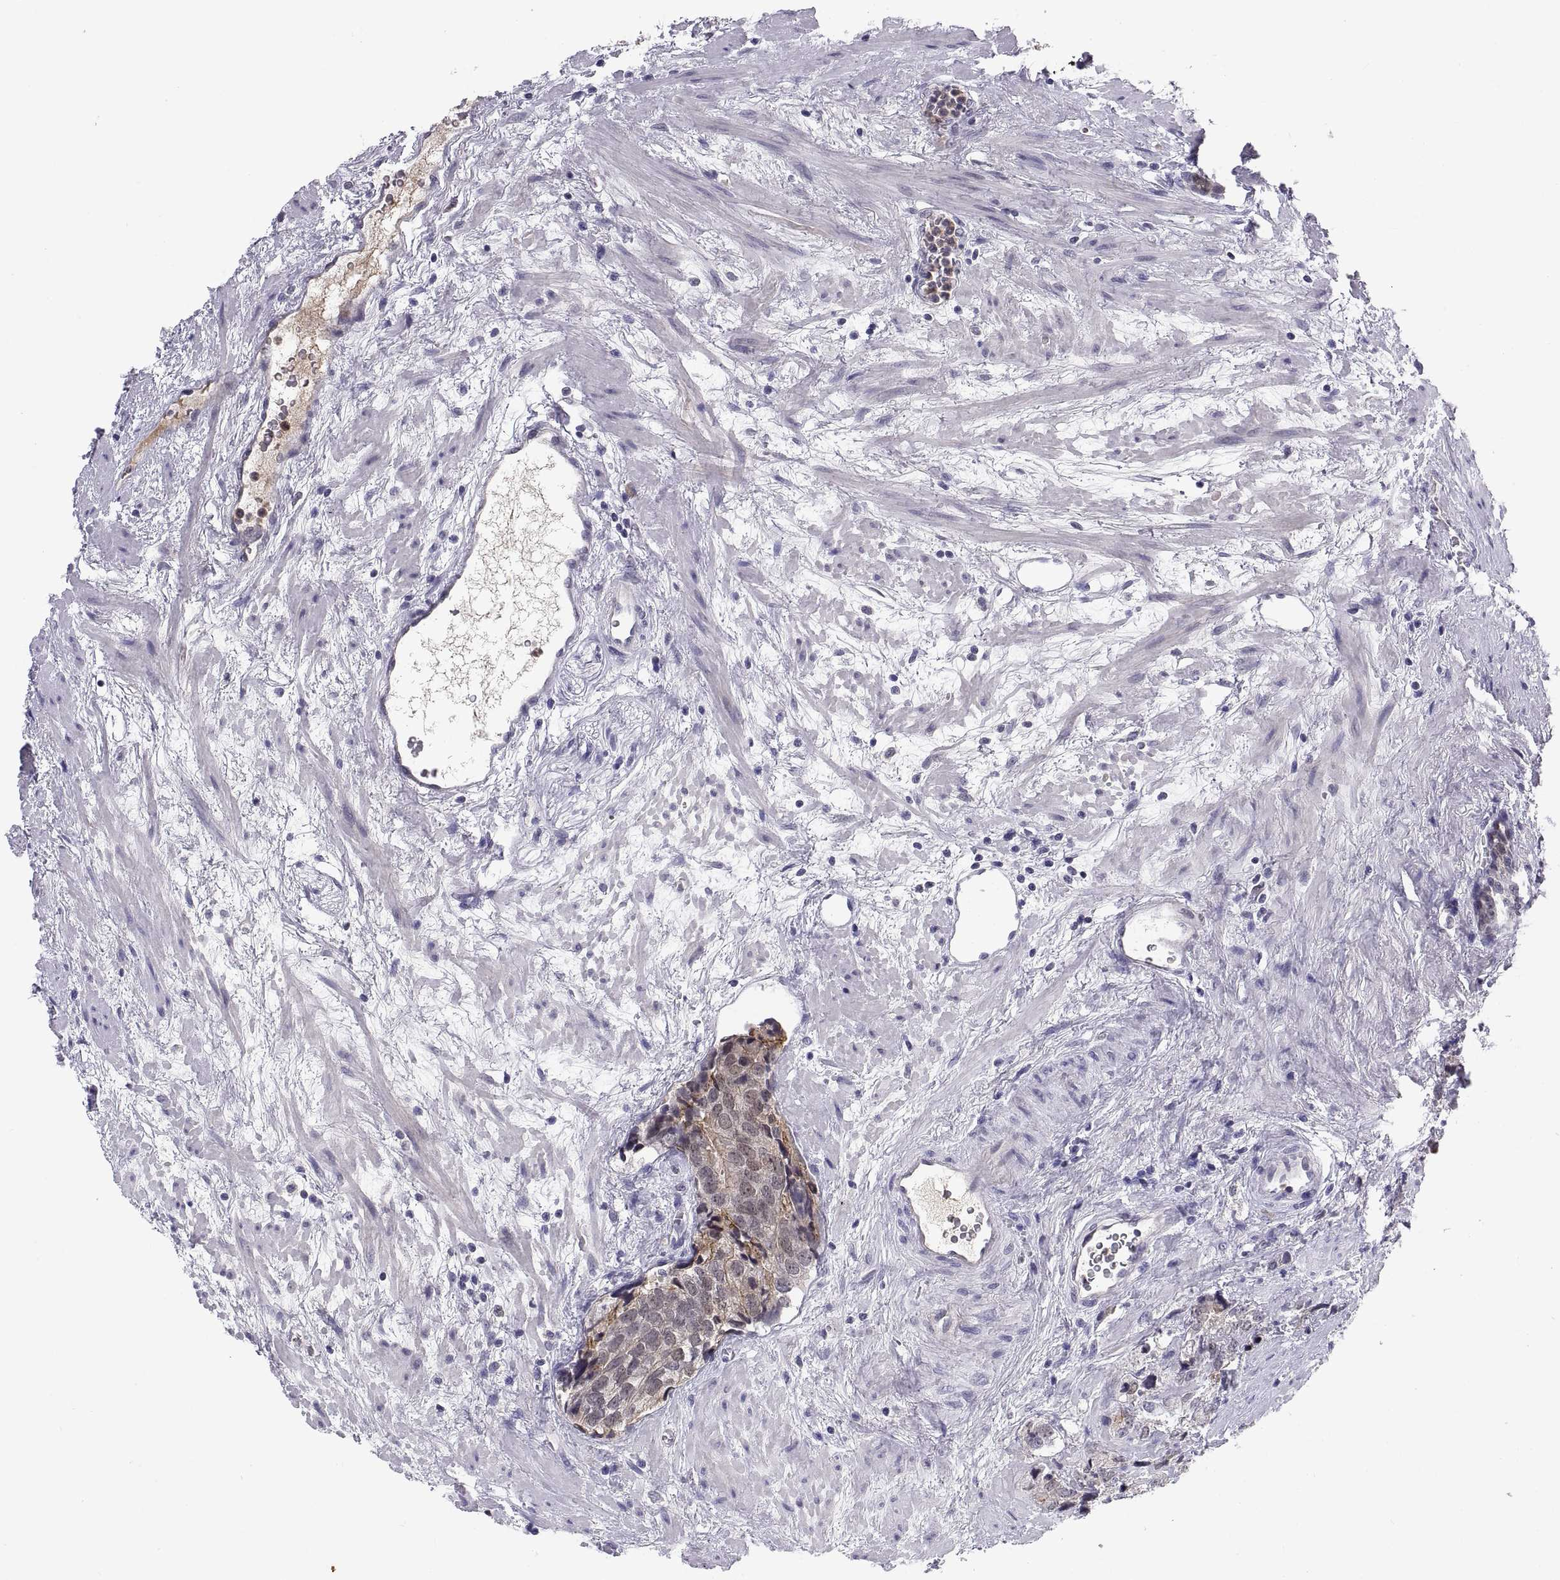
{"staining": {"intensity": "moderate", "quantity": "<25%", "location": "cytoplasmic/membranous,nuclear"}, "tissue": "prostate cancer", "cell_type": "Tumor cells", "image_type": "cancer", "snomed": [{"axis": "morphology", "description": "Adenocarcinoma, NOS"}, {"axis": "topography", "description": "Prostate and seminal vesicle, NOS"}], "caption": "Immunohistochemistry (IHC) histopathology image of adenocarcinoma (prostate) stained for a protein (brown), which shows low levels of moderate cytoplasmic/membranous and nuclear positivity in about <25% of tumor cells.", "gene": "PKP1", "patient": {"sex": "male", "age": 63}}